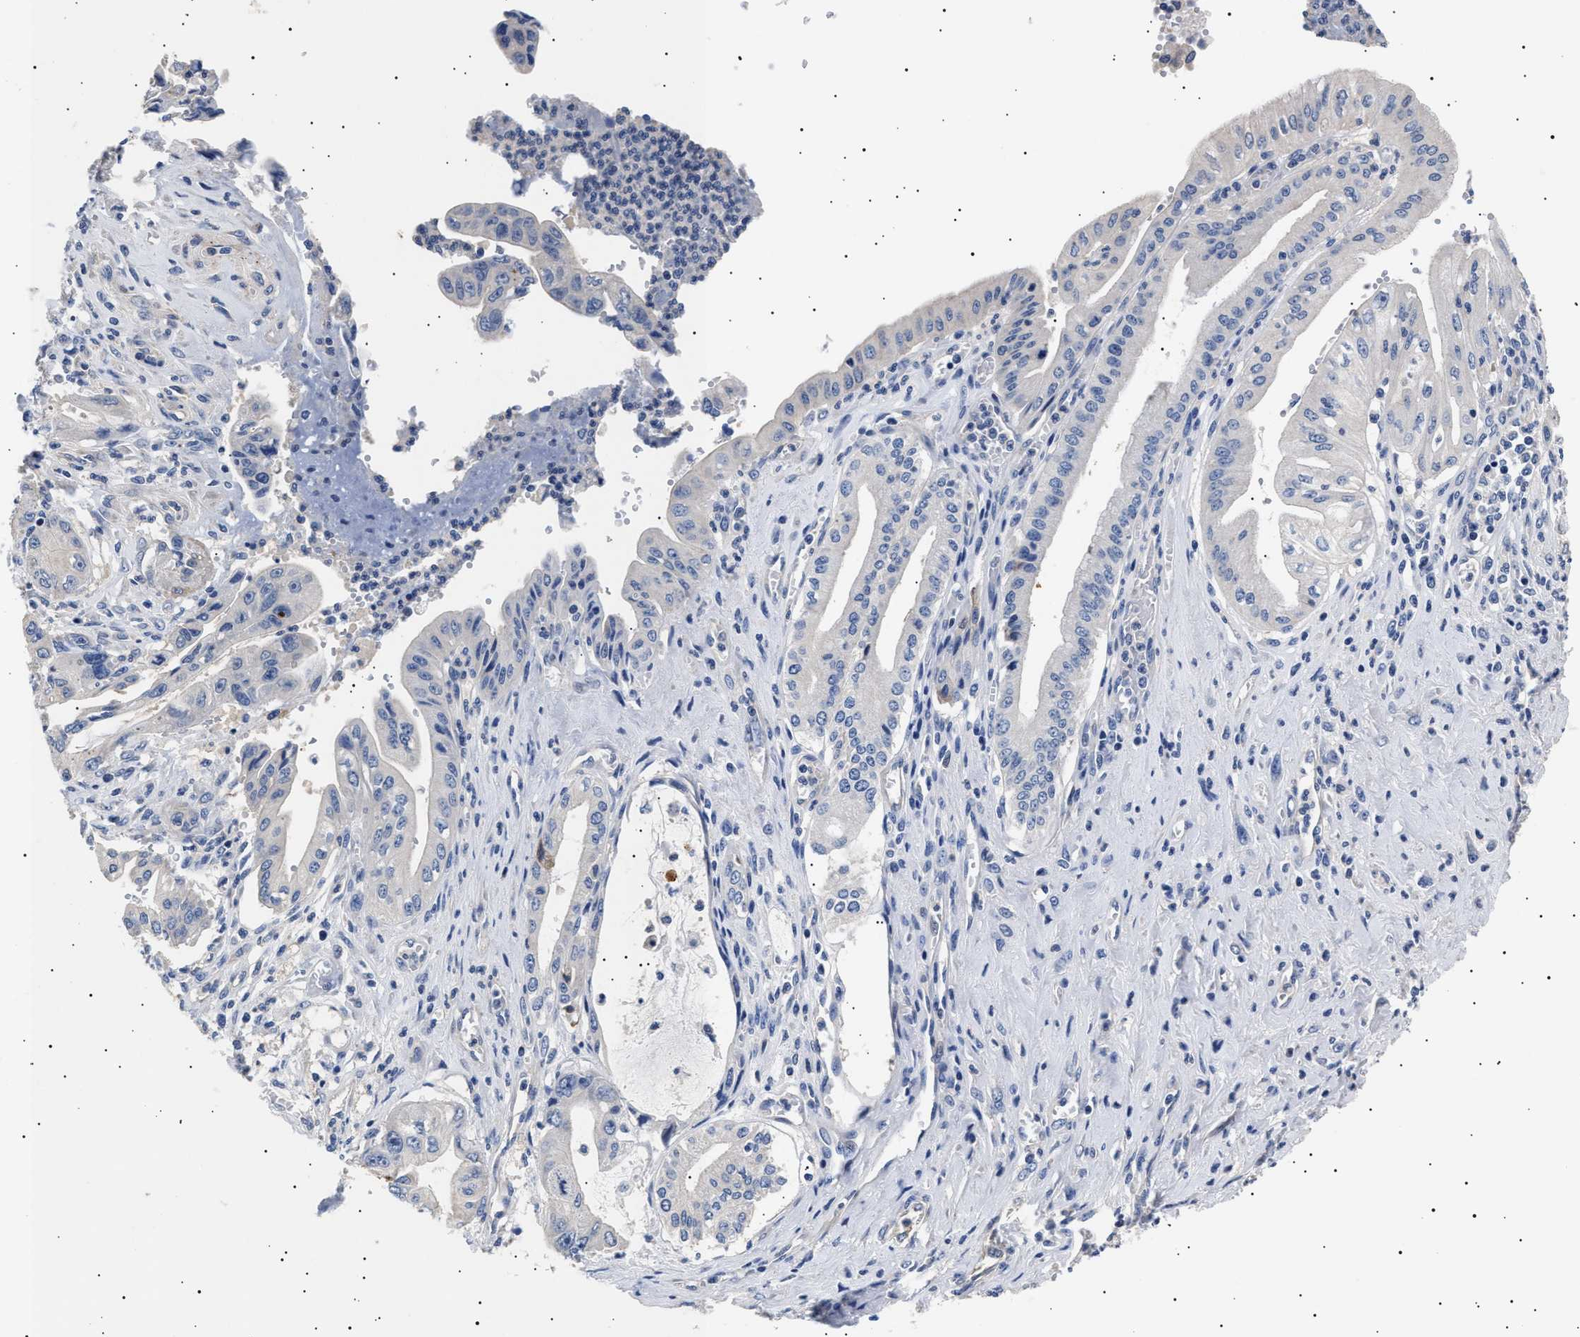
{"staining": {"intensity": "negative", "quantity": "none", "location": "none"}, "tissue": "pancreatic cancer", "cell_type": "Tumor cells", "image_type": "cancer", "snomed": [{"axis": "morphology", "description": "Adenocarcinoma, NOS"}, {"axis": "topography", "description": "Pancreas"}], "caption": "A micrograph of adenocarcinoma (pancreatic) stained for a protein reveals no brown staining in tumor cells.", "gene": "HEMGN", "patient": {"sex": "female", "age": 73}}